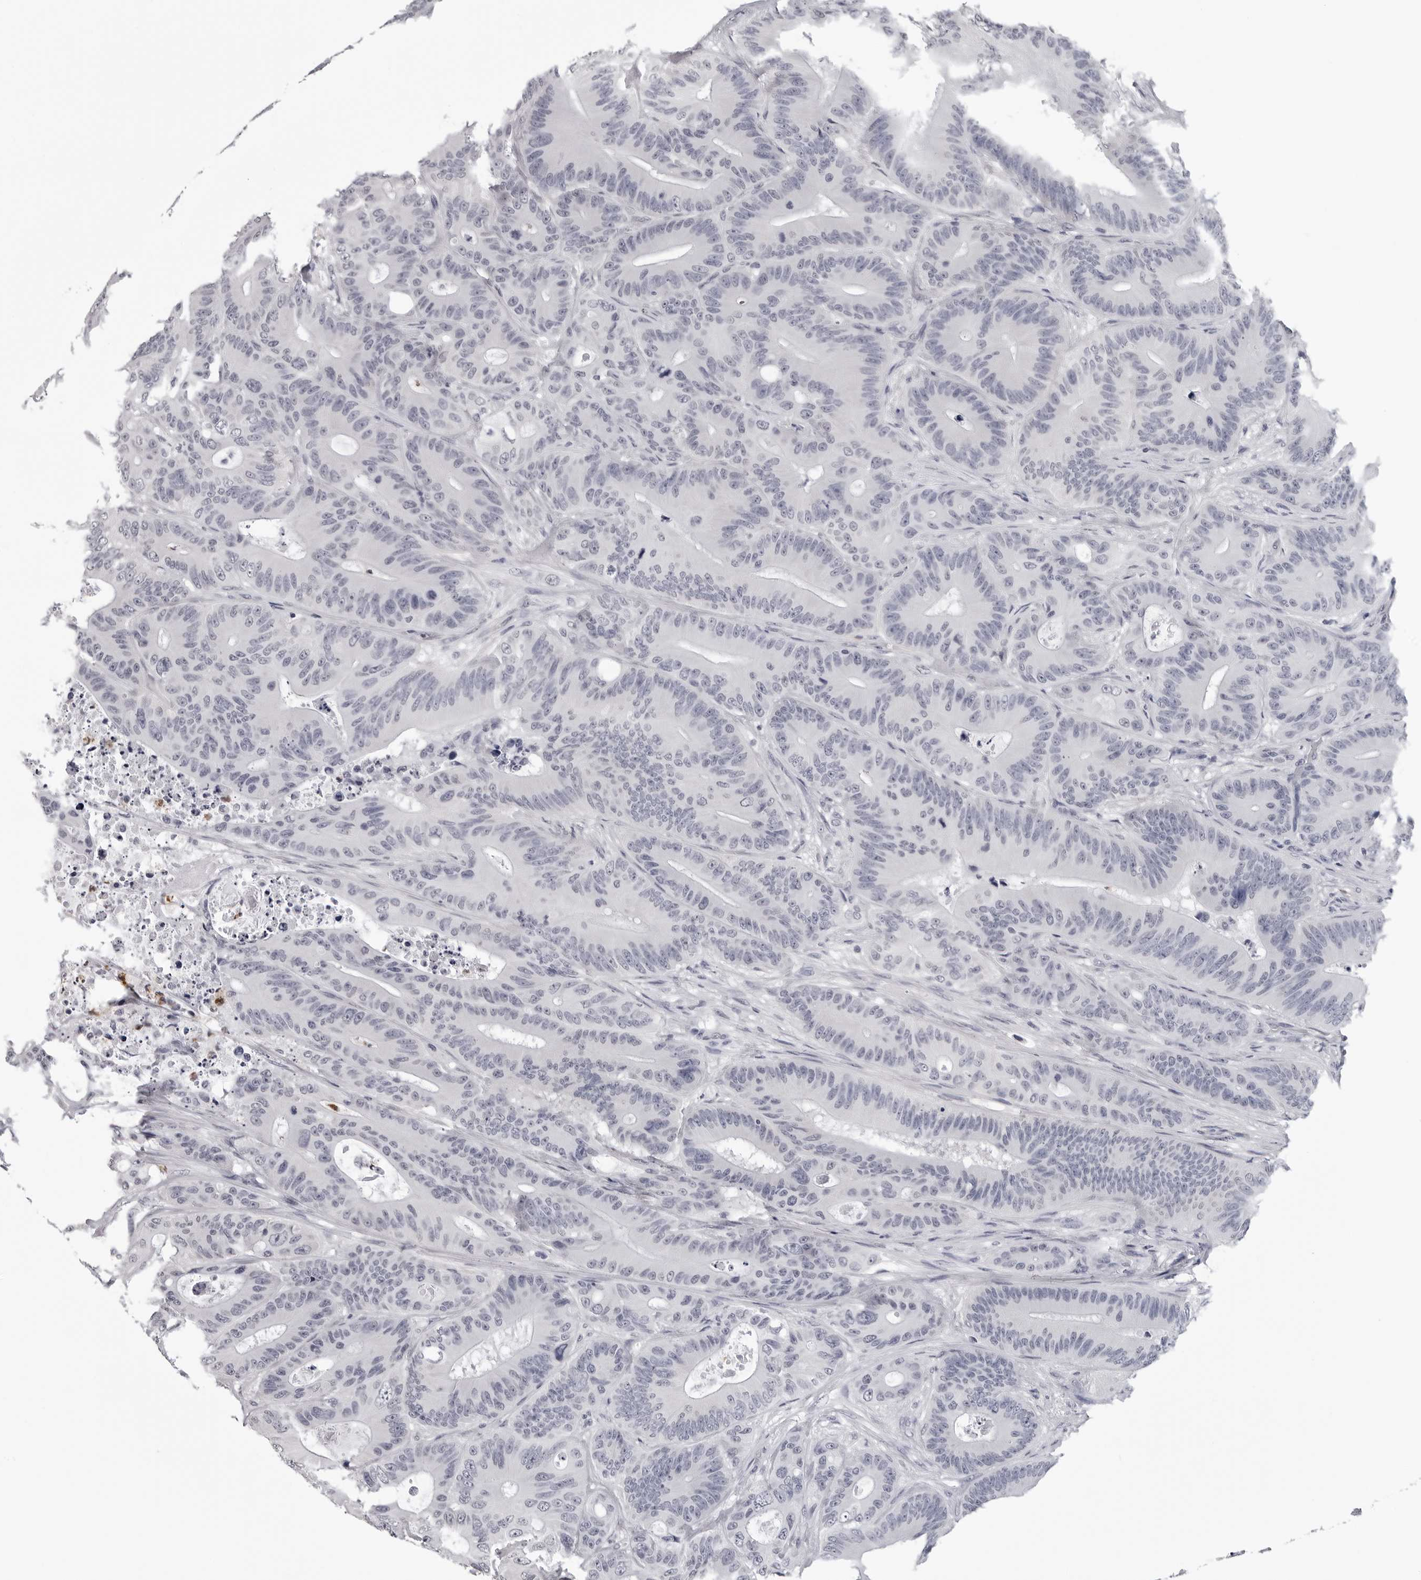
{"staining": {"intensity": "negative", "quantity": "none", "location": "none"}, "tissue": "colorectal cancer", "cell_type": "Tumor cells", "image_type": "cancer", "snomed": [{"axis": "morphology", "description": "Adenocarcinoma, NOS"}, {"axis": "topography", "description": "Colon"}], "caption": "Immunohistochemical staining of human colorectal cancer (adenocarcinoma) reveals no significant expression in tumor cells. (Brightfield microscopy of DAB (3,3'-diaminobenzidine) immunohistochemistry (IHC) at high magnification).", "gene": "TRMT13", "patient": {"sex": "male", "age": 83}}